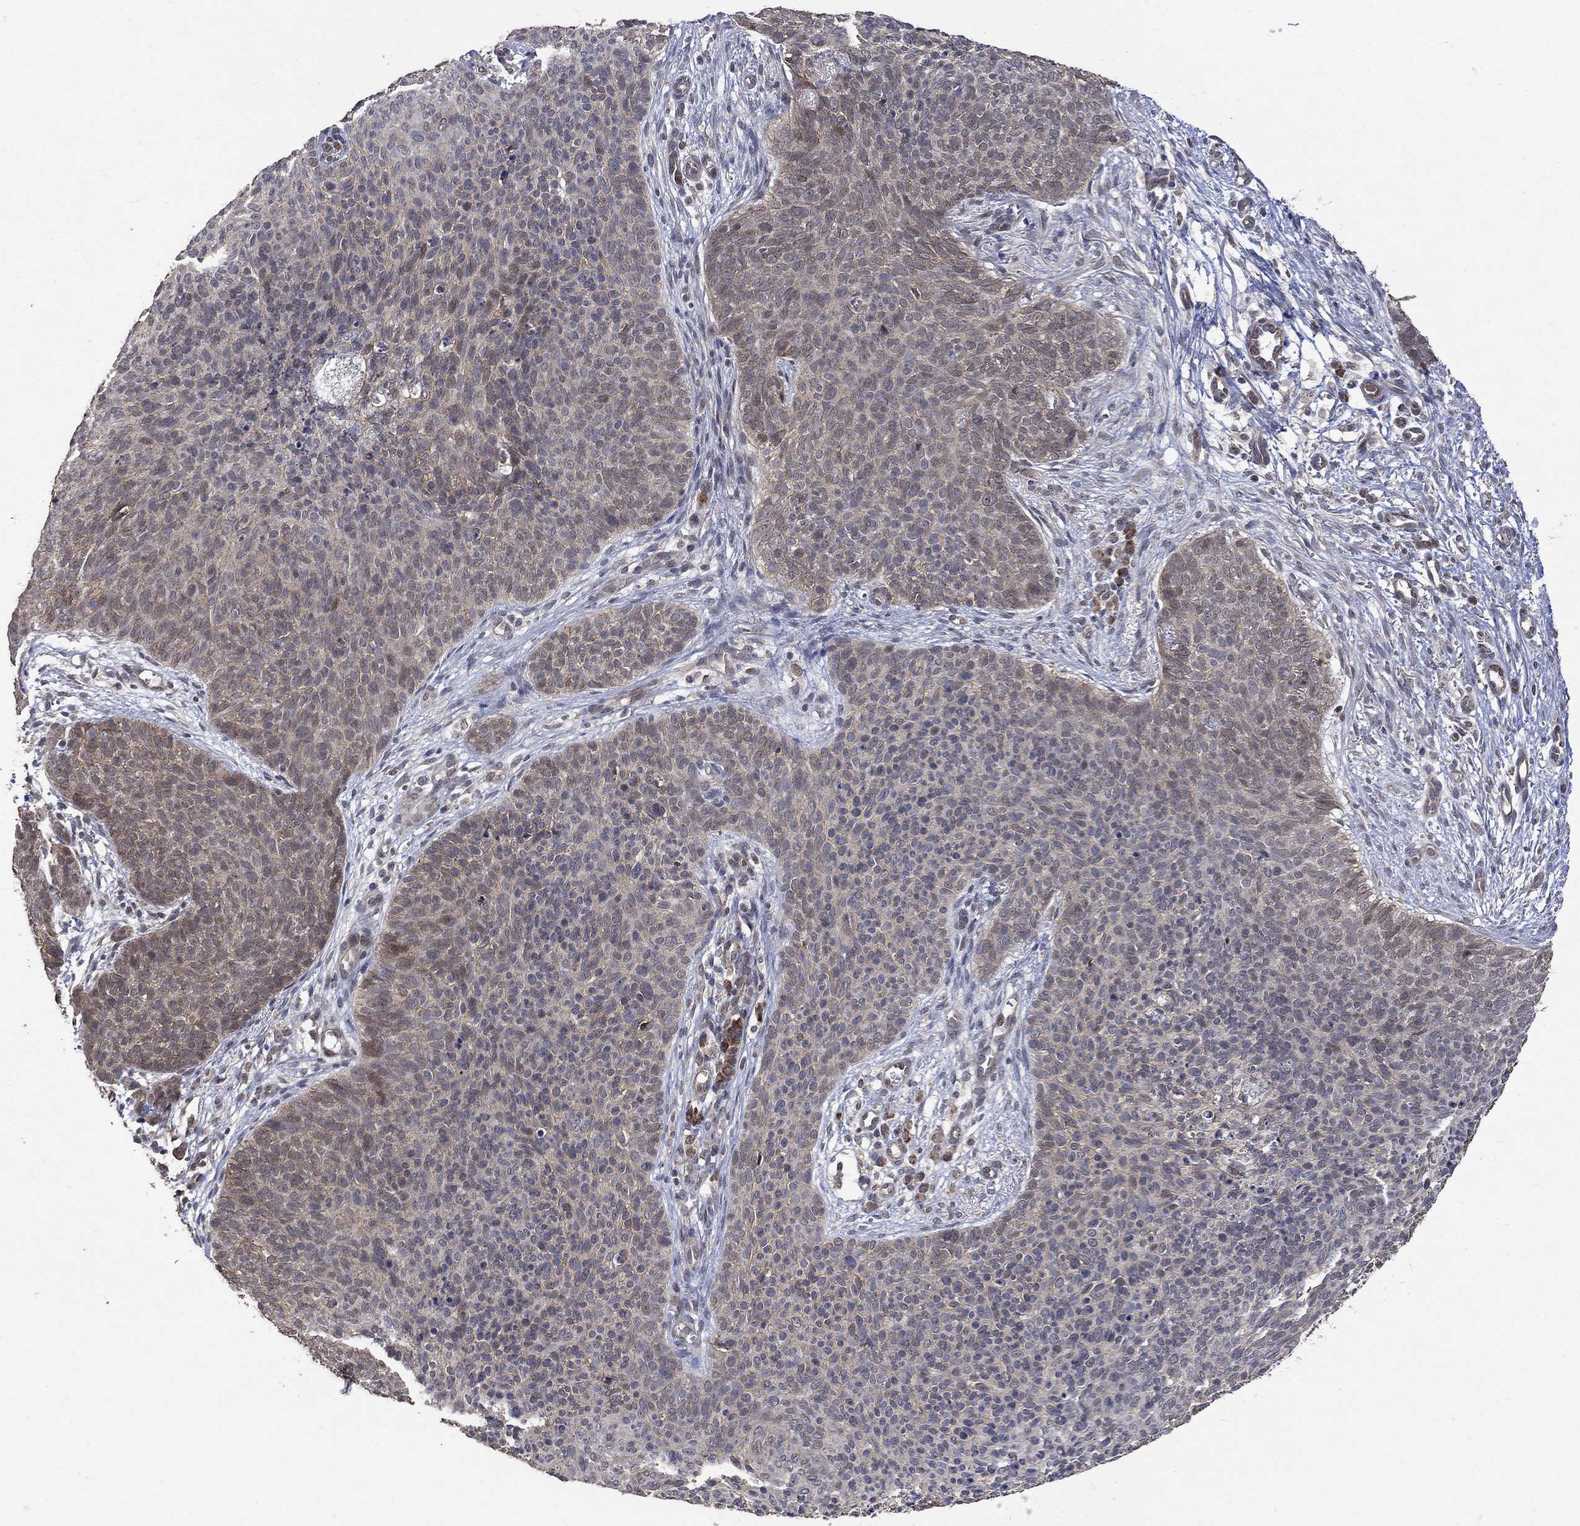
{"staining": {"intensity": "weak", "quantity": "25%-75%", "location": "cytoplasmic/membranous"}, "tissue": "skin cancer", "cell_type": "Tumor cells", "image_type": "cancer", "snomed": [{"axis": "morphology", "description": "Basal cell carcinoma"}, {"axis": "topography", "description": "Skin"}], "caption": "Immunohistochemical staining of human skin basal cell carcinoma reveals weak cytoplasmic/membranous protein expression in about 25%-75% of tumor cells.", "gene": "ANKRA2", "patient": {"sex": "male", "age": 64}}